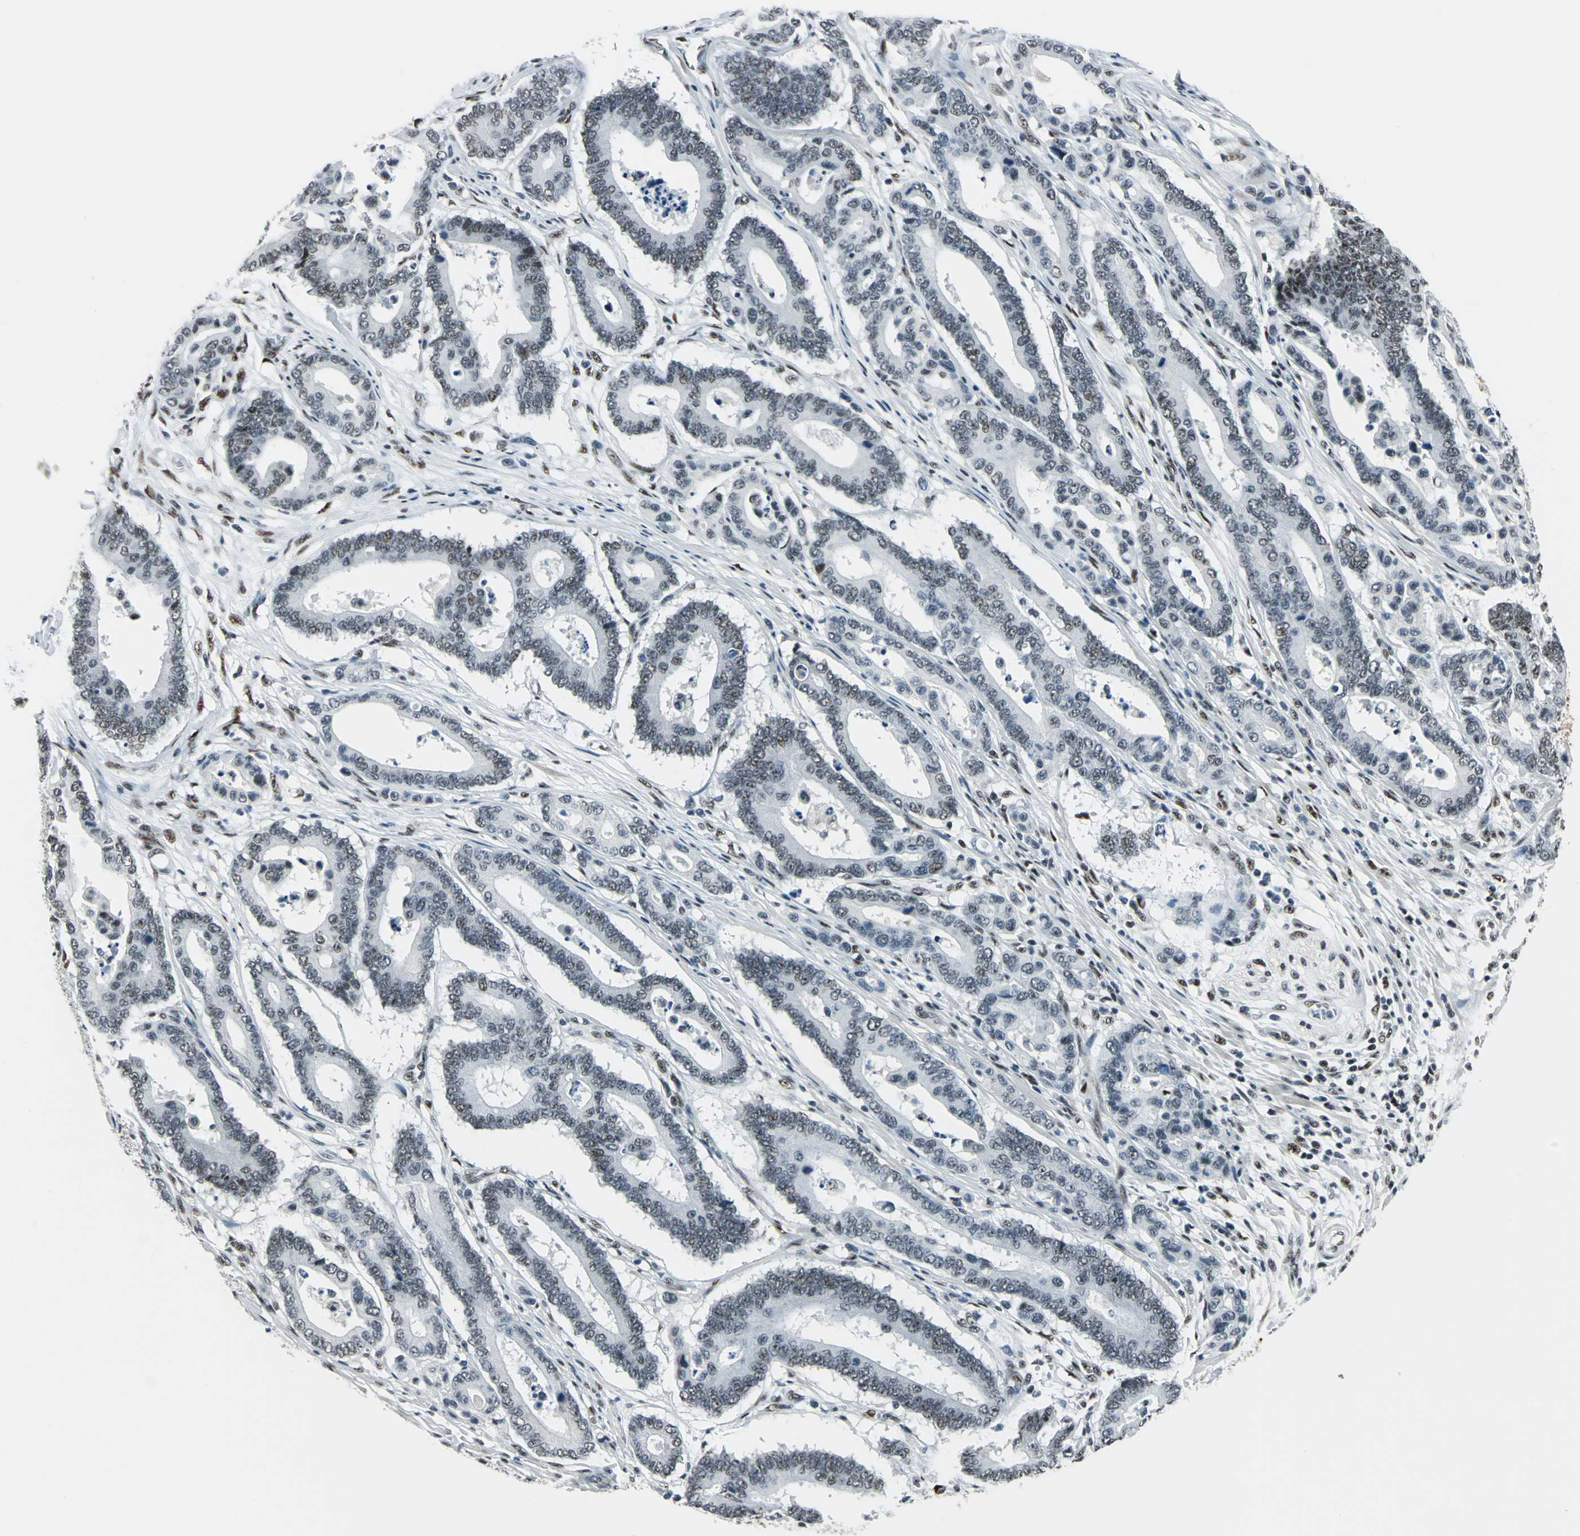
{"staining": {"intensity": "weak", "quantity": ">75%", "location": "nuclear"}, "tissue": "colorectal cancer", "cell_type": "Tumor cells", "image_type": "cancer", "snomed": [{"axis": "morphology", "description": "Normal tissue, NOS"}, {"axis": "morphology", "description": "Adenocarcinoma, NOS"}, {"axis": "topography", "description": "Colon"}], "caption": "High-power microscopy captured an immunohistochemistry photomicrograph of colorectal cancer (adenocarcinoma), revealing weak nuclear positivity in about >75% of tumor cells.", "gene": "KAT6B", "patient": {"sex": "male", "age": 82}}